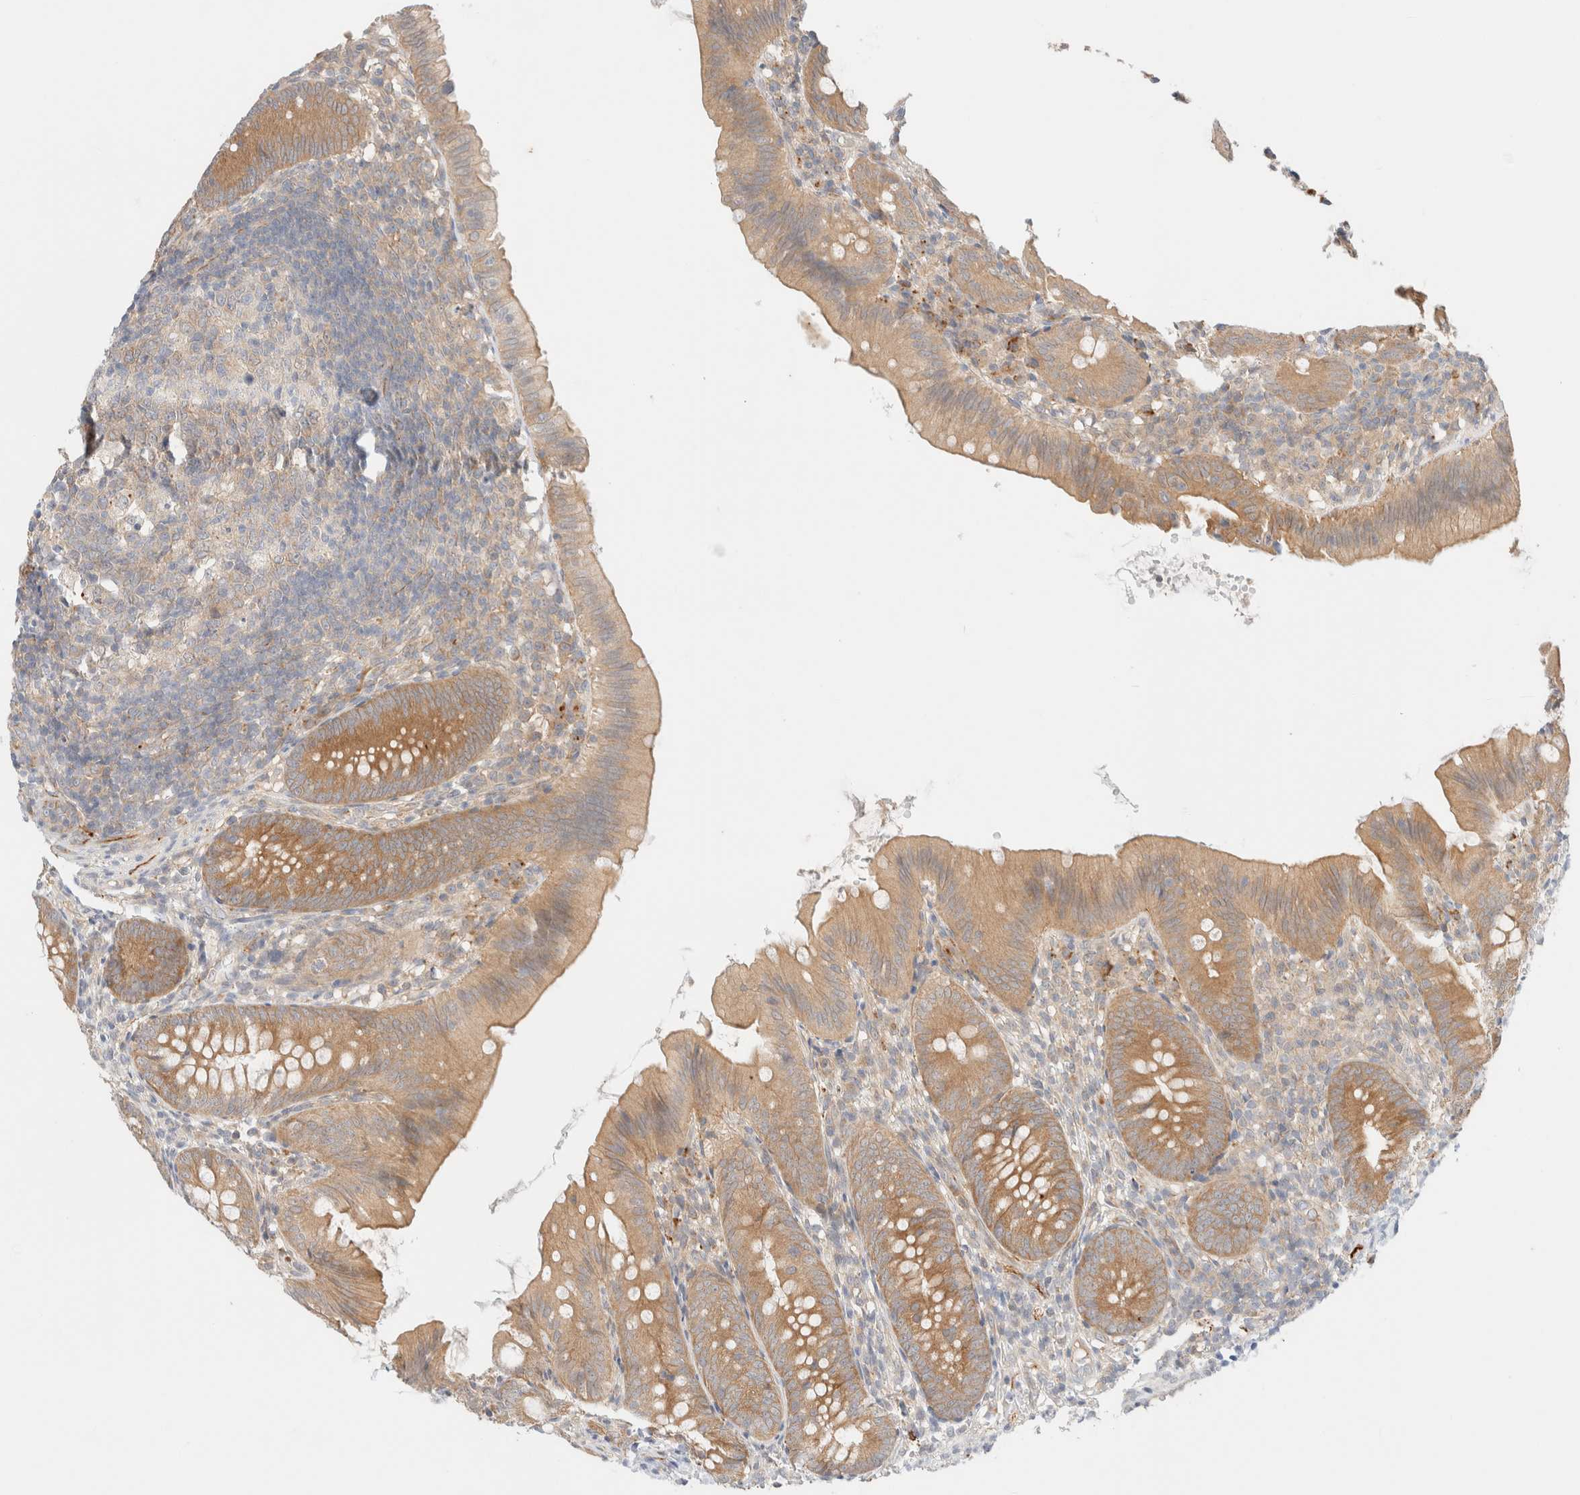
{"staining": {"intensity": "moderate", "quantity": ">75%", "location": "cytoplasmic/membranous"}, "tissue": "appendix", "cell_type": "Glandular cells", "image_type": "normal", "snomed": [{"axis": "morphology", "description": "Normal tissue, NOS"}, {"axis": "topography", "description": "Appendix"}], "caption": "Unremarkable appendix demonstrates moderate cytoplasmic/membranous staining in about >75% of glandular cells.", "gene": "UNC13B", "patient": {"sex": "male", "age": 1}}